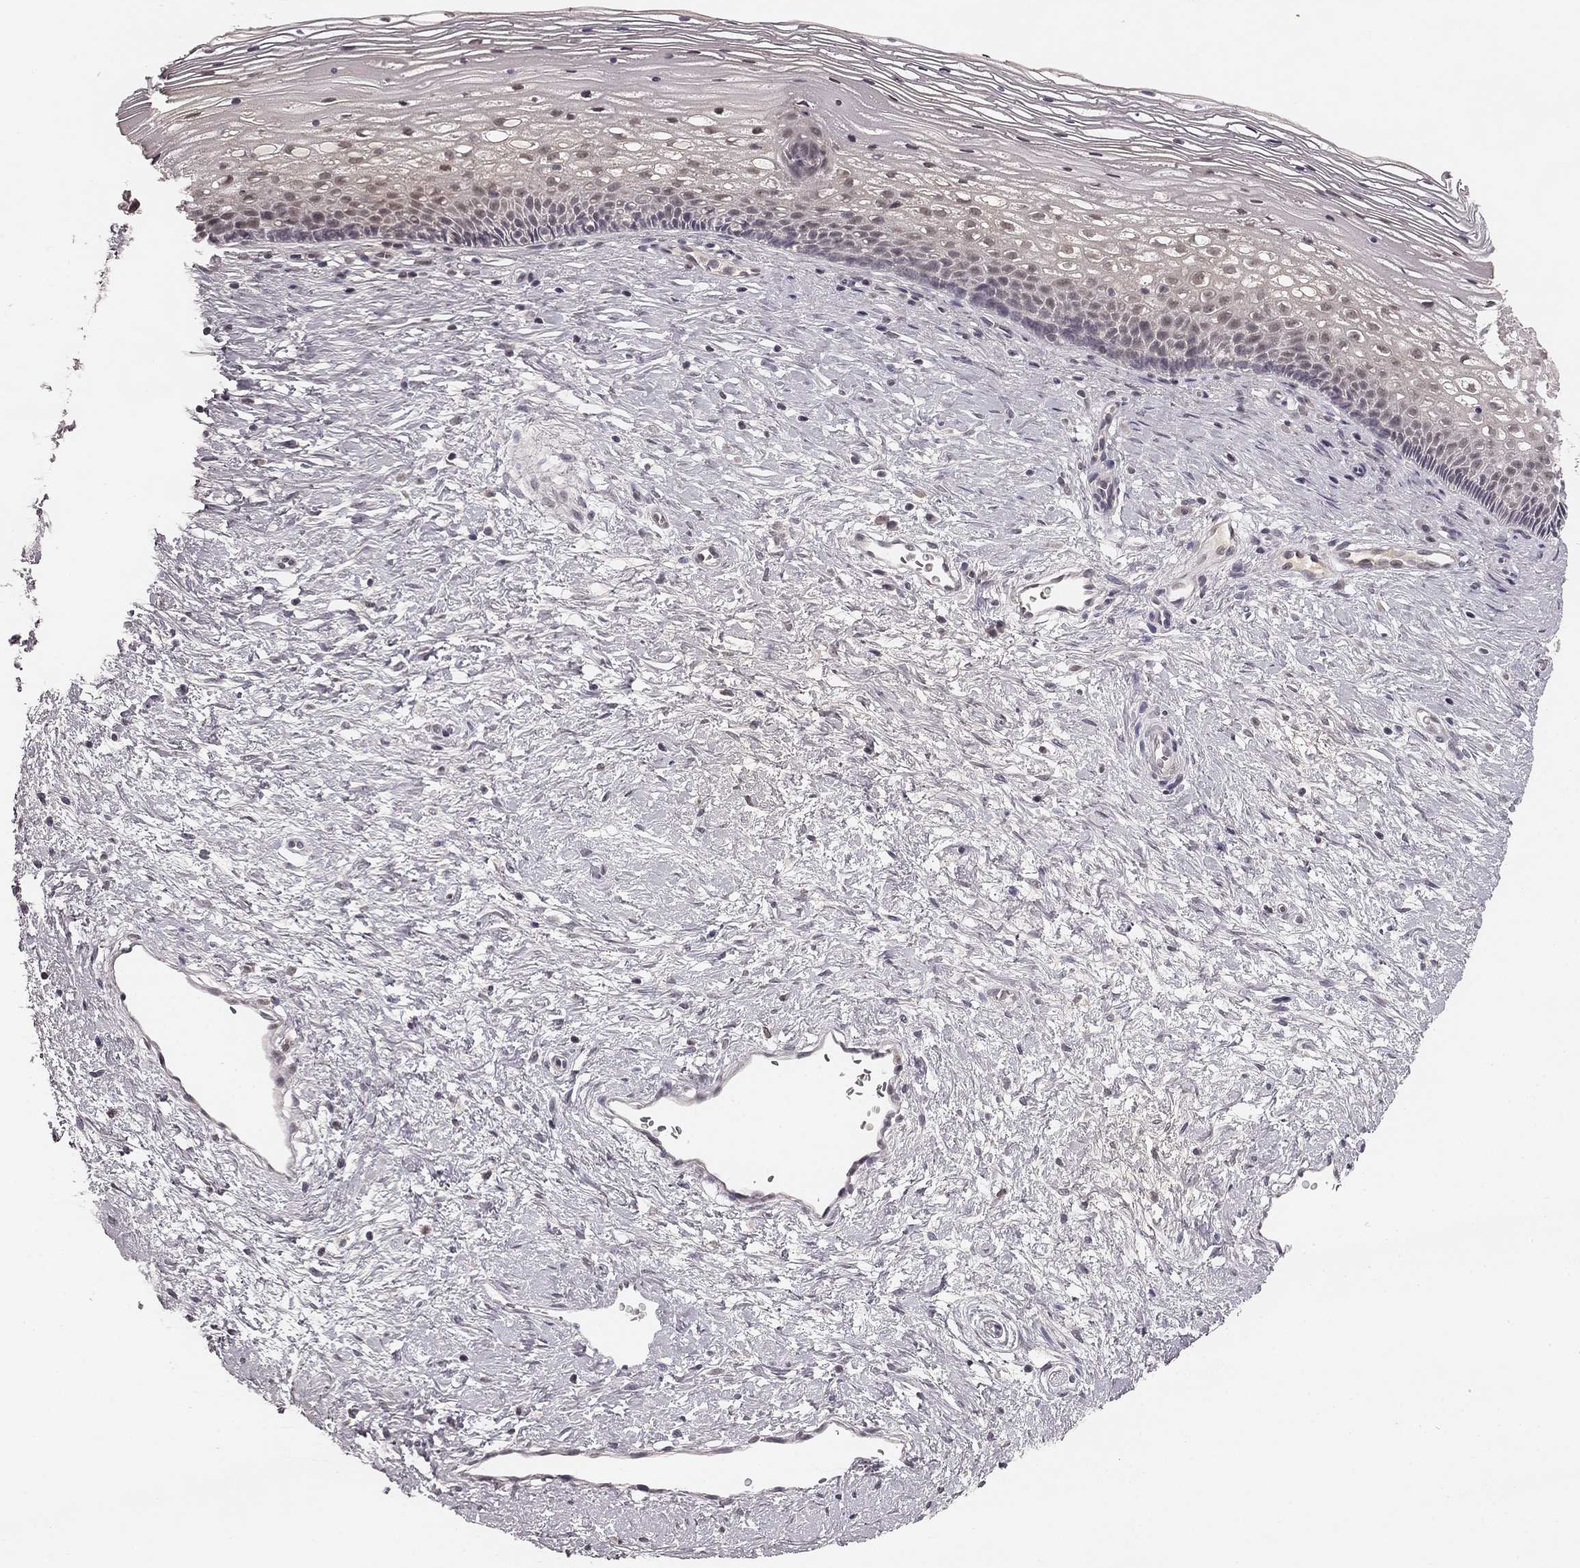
{"staining": {"intensity": "strong", "quantity": "<25%", "location": "cytoplasmic/membranous"}, "tissue": "cervix", "cell_type": "Glandular cells", "image_type": "normal", "snomed": [{"axis": "morphology", "description": "Normal tissue, NOS"}, {"axis": "topography", "description": "Cervix"}], "caption": "This histopathology image reveals IHC staining of benign human cervix, with medium strong cytoplasmic/membranous staining in about <25% of glandular cells.", "gene": "HCN4", "patient": {"sex": "female", "age": 34}}